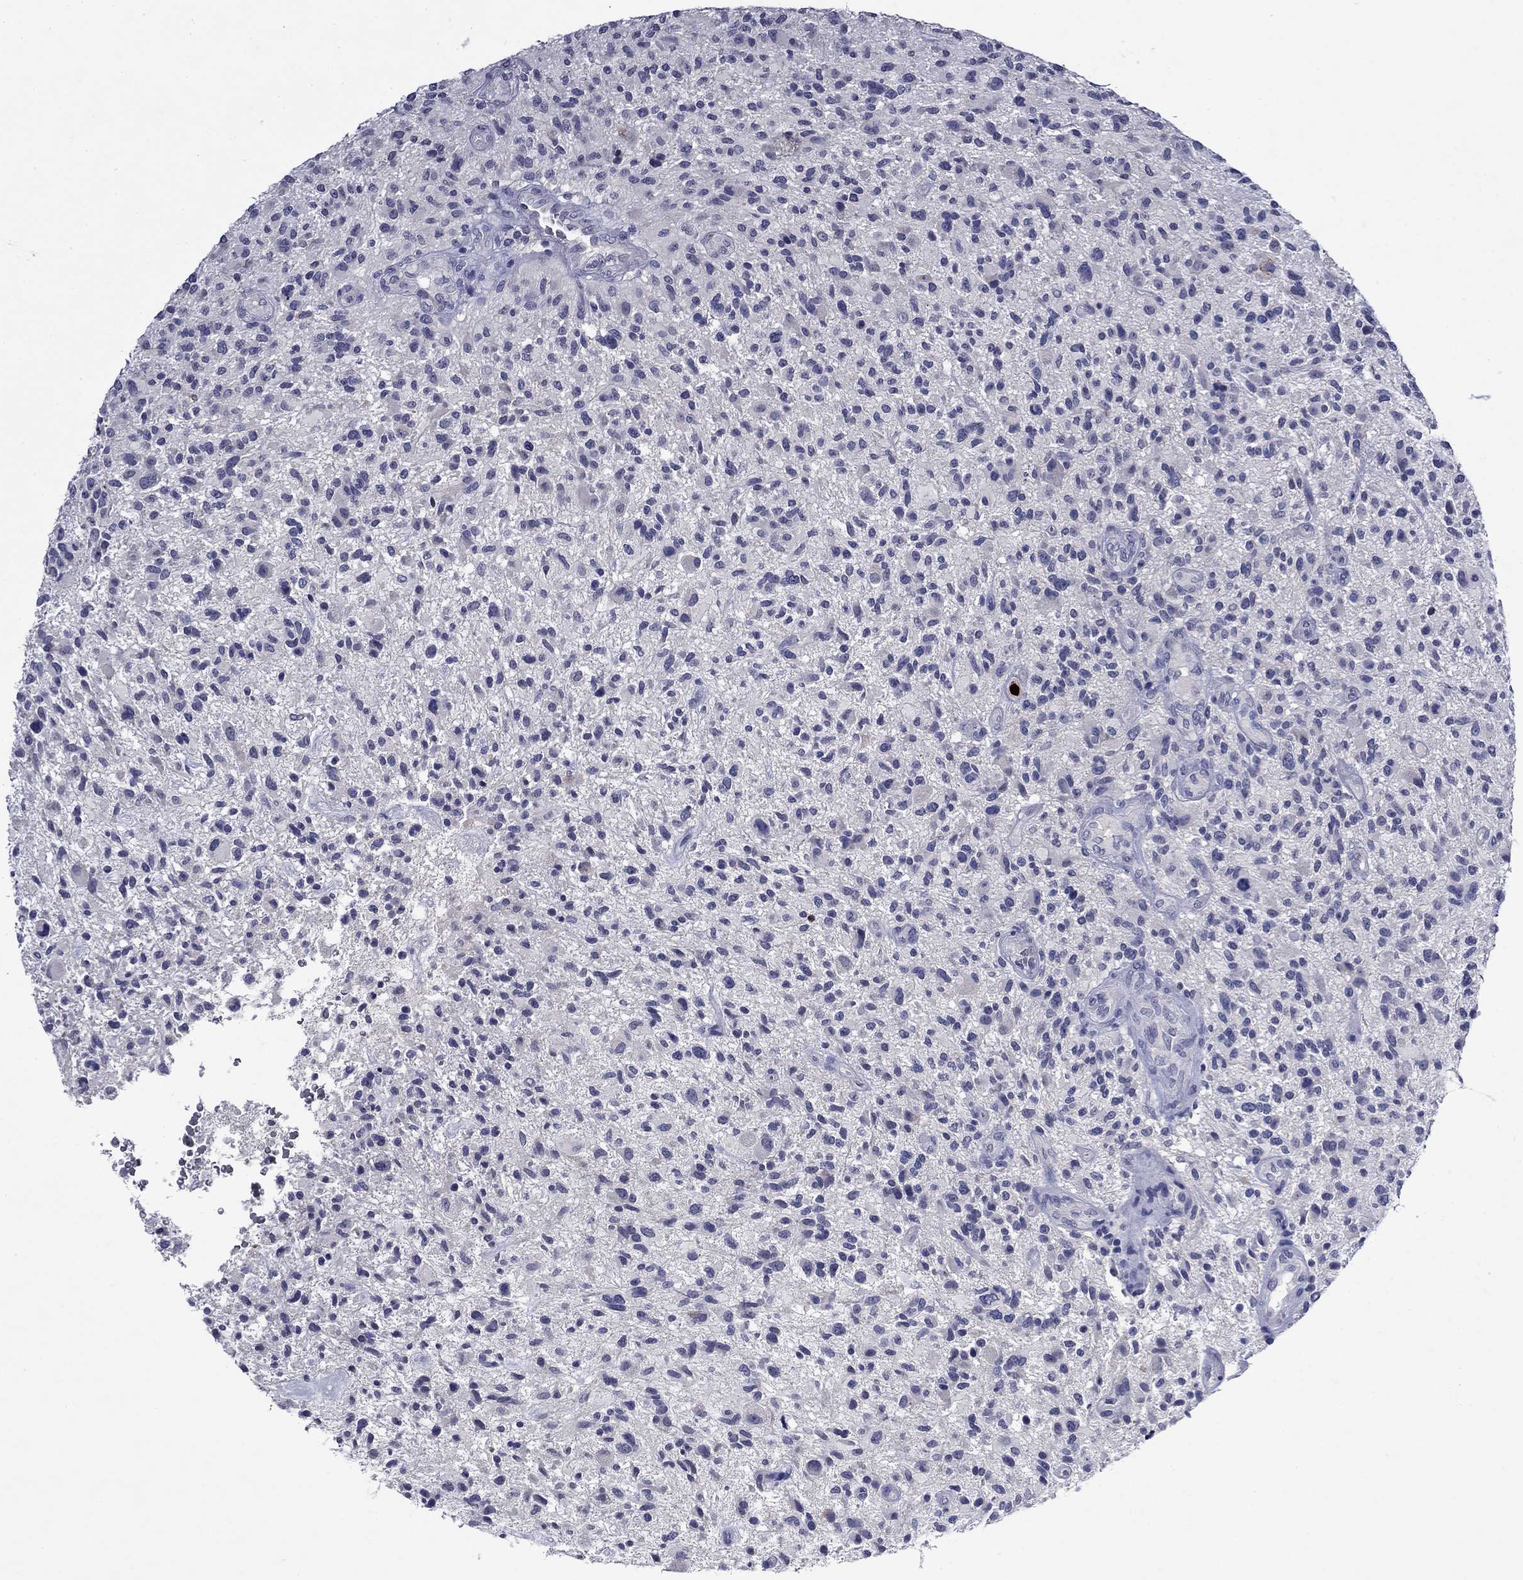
{"staining": {"intensity": "negative", "quantity": "none", "location": "none"}, "tissue": "glioma", "cell_type": "Tumor cells", "image_type": "cancer", "snomed": [{"axis": "morphology", "description": "Glioma, malignant, High grade"}, {"axis": "topography", "description": "Brain"}], "caption": "A high-resolution histopathology image shows immunohistochemistry (IHC) staining of high-grade glioma (malignant), which reveals no significant expression in tumor cells.", "gene": "IRF5", "patient": {"sex": "male", "age": 47}}